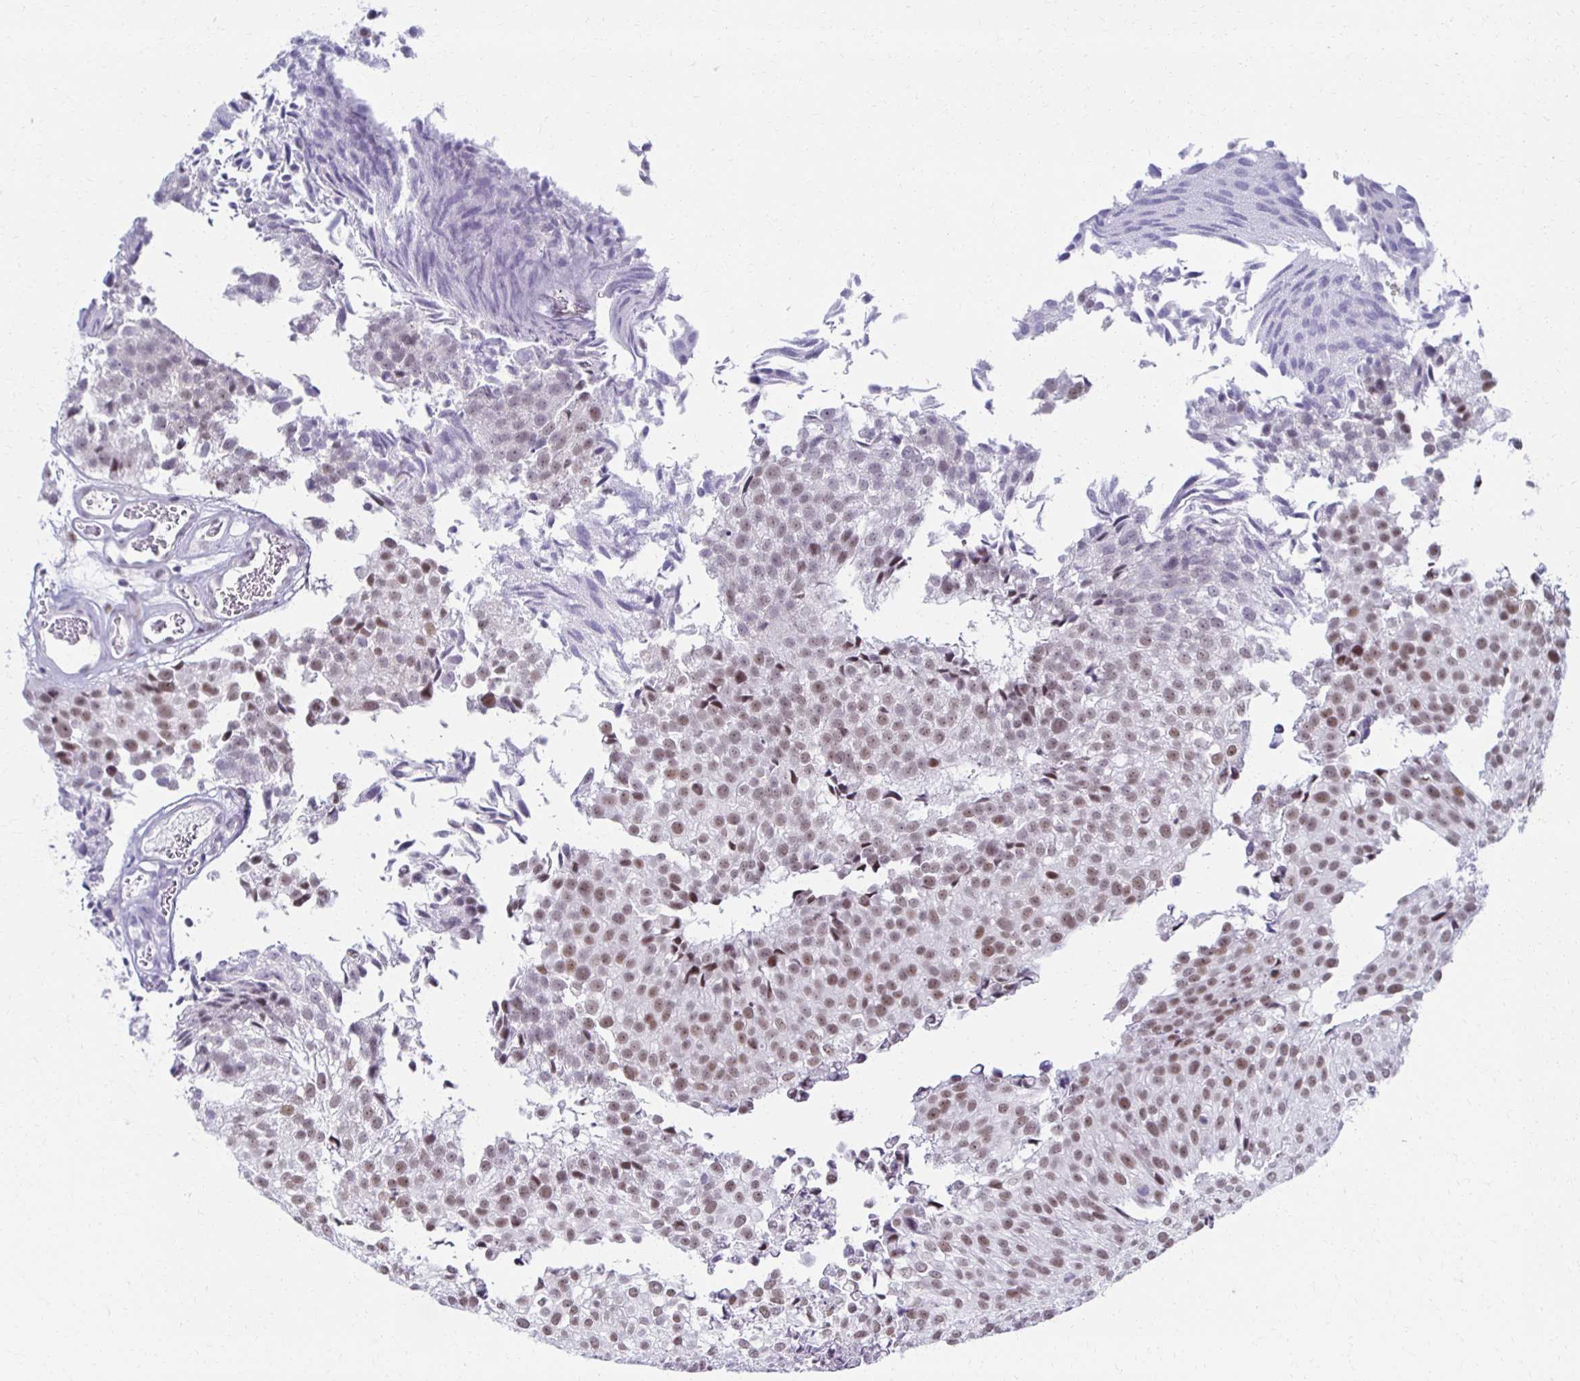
{"staining": {"intensity": "moderate", "quantity": ">75%", "location": "nuclear"}, "tissue": "urothelial cancer", "cell_type": "Tumor cells", "image_type": "cancer", "snomed": [{"axis": "morphology", "description": "Urothelial carcinoma, Low grade"}, {"axis": "topography", "description": "Urinary bladder"}], "caption": "Moderate nuclear protein staining is present in approximately >75% of tumor cells in urothelial cancer.", "gene": "IRF7", "patient": {"sex": "male", "age": 80}}